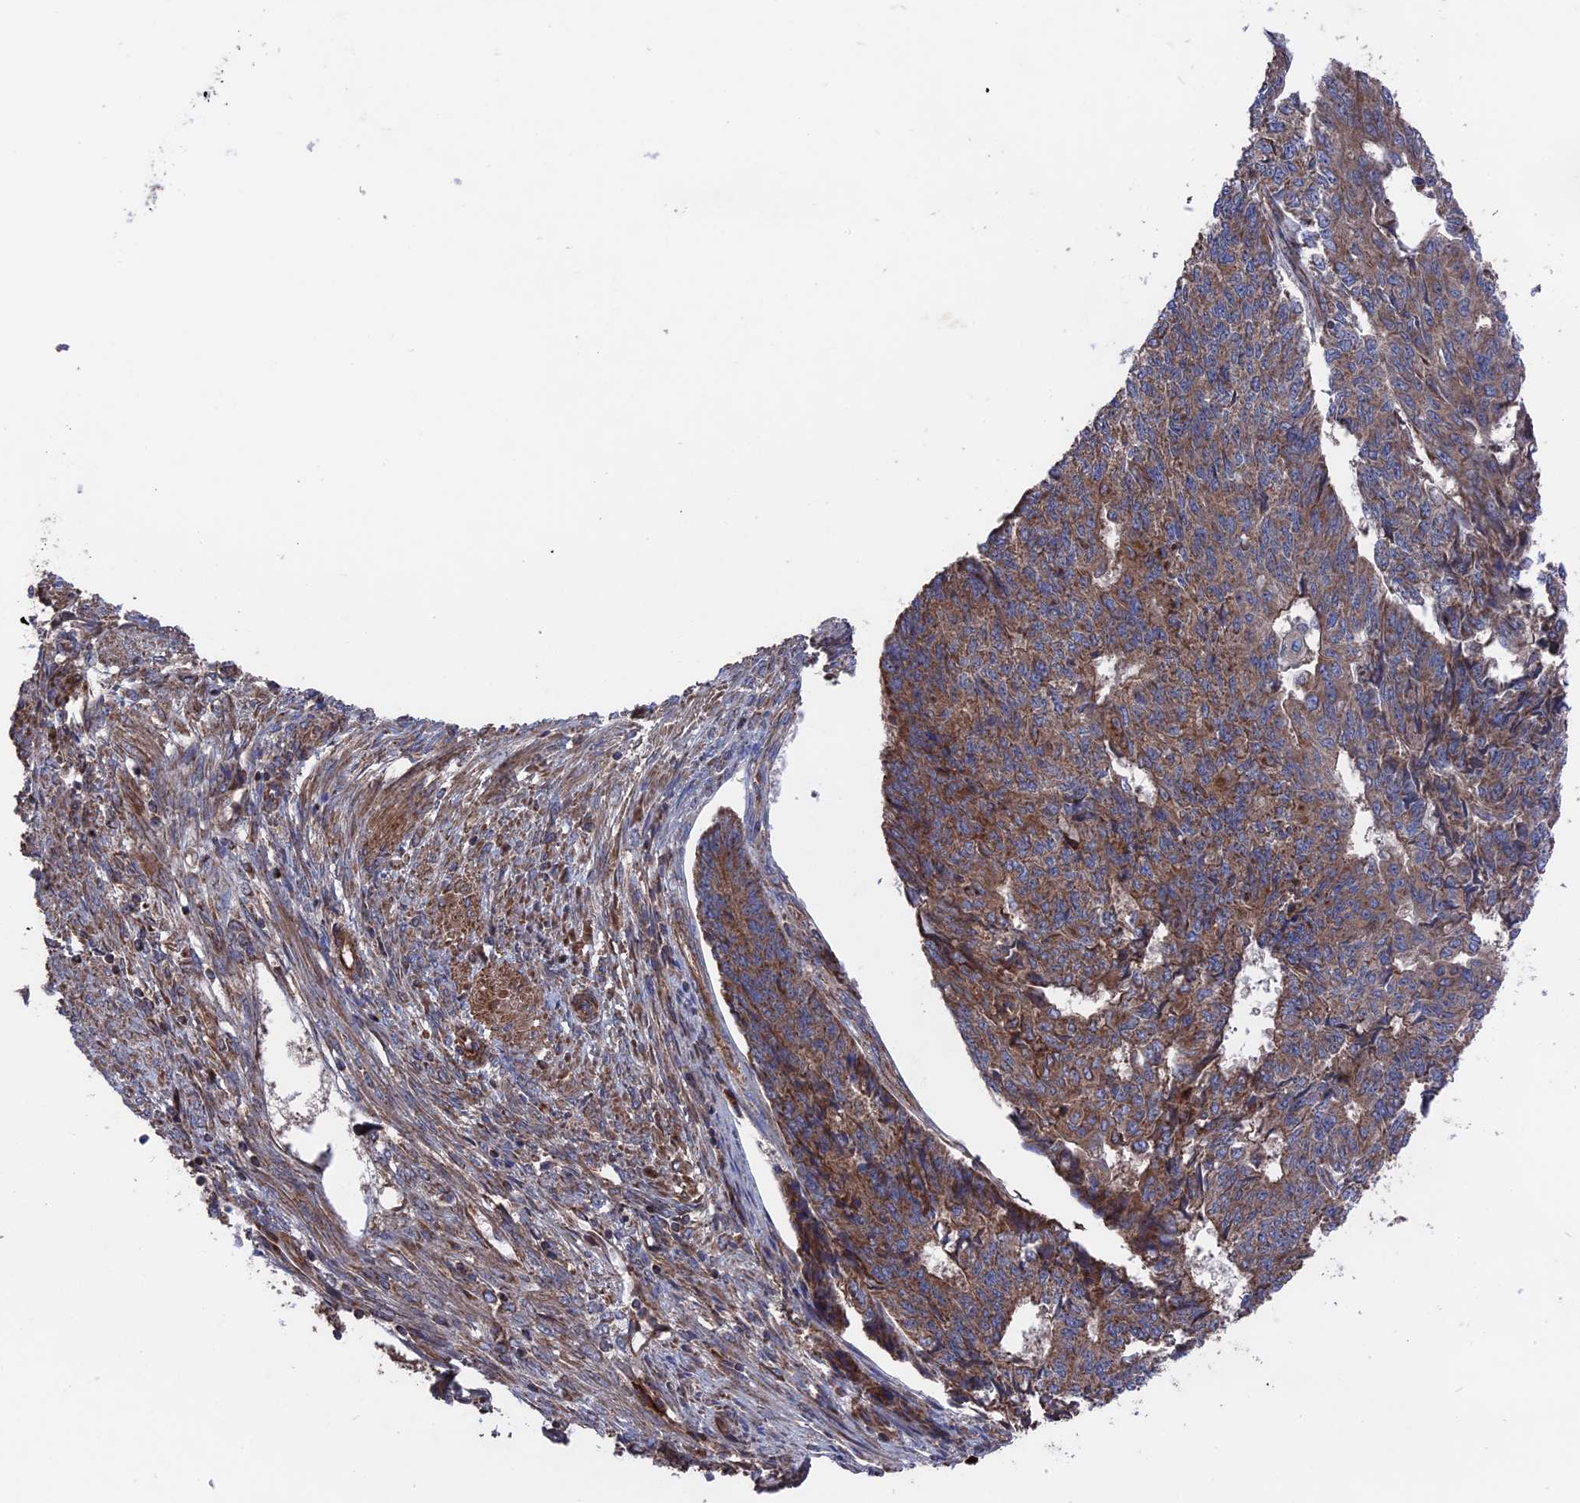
{"staining": {"intensity": "moderate", "quantity": ">75%", "location": "cytoplasmic/membranous"}, "tissue": "endometrial cancer", "cell_type": "Tumor cells", "image_type": "cancer", "snomed": [{"axis": "morphology", "description": "Adenocarcinoma, NOS"}, {"axis": "topography", "description": "Endometrium"}], "caption": "Brown immunohistochemical staining in endometrial adenocarcinoma demonstrates moderate cytoplasmic/membranous staining in approximately >75% of tumor cells. (DAB IHC, brown staining for protein, blue staining for nuclei).", "gene": "TELO2", "patient": {"sex": "female", "age": 32}}